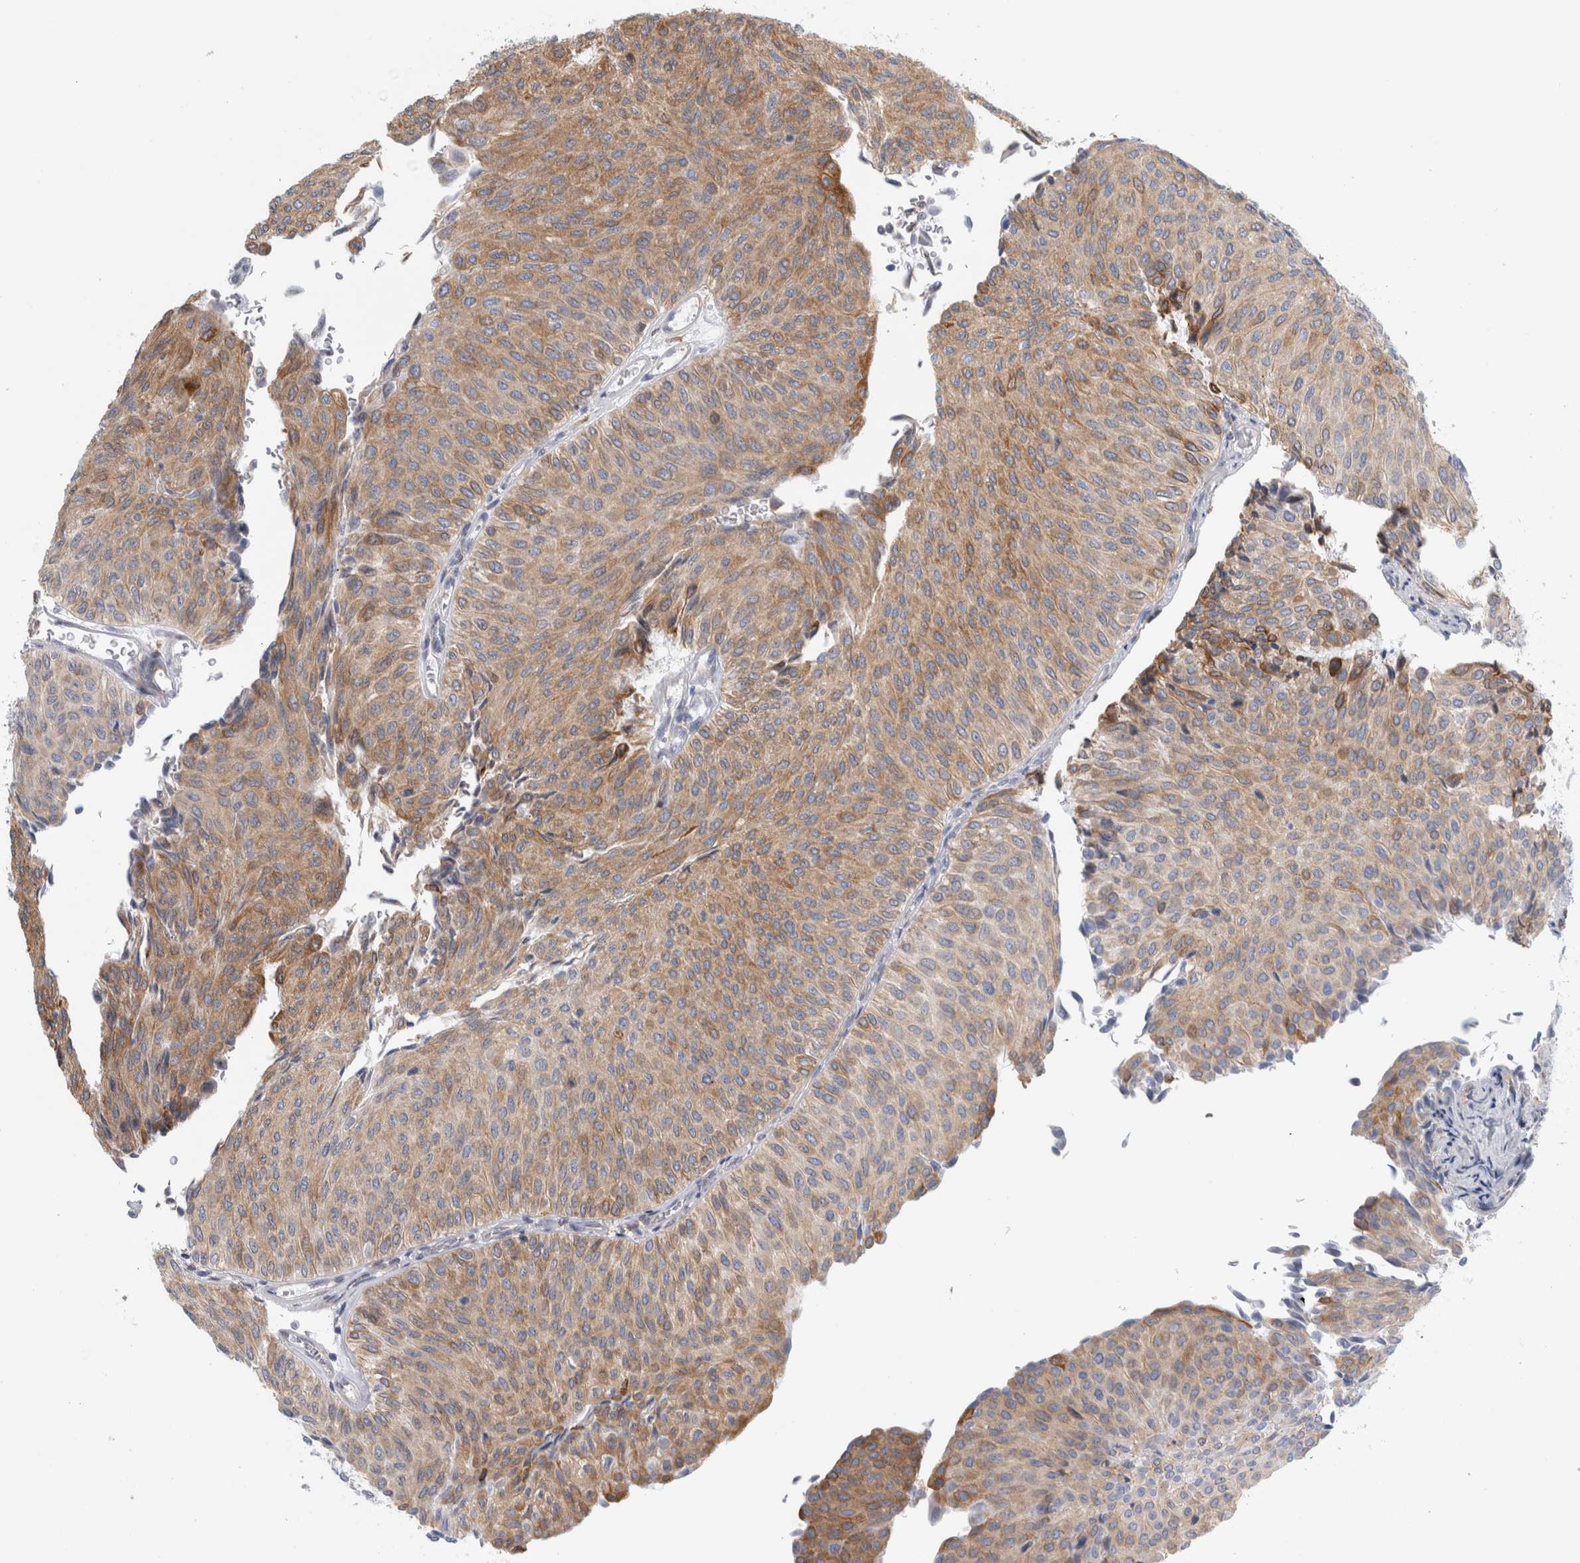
{"staining": {"intensity": "moderate", "quantity": ">75%", "location": "cytoplasmic/membranous"}, "tissue": "urothelial cancer", "cell_type": "Tumor cells", "image_type": "cancer", "snomed": [{"axis": "morphology", "description": "Urothelial carcinoma, Low grade"}, {"axis": "topography", "description": "Urinary bladder"}], "caption": "Immunohistochemistry micrograph of neoplastic tissue: urothelial cancer stained using immunohistochemistry (IHC) exhibits medium levels of moderate protein expression localized specifically in the cytoplasmic/membranous of tumor cells, appearing as a cytoplasmic/membranous brown color.", "gene": "B3GNT3", "patient": {"sex": "male", "age": 78}}